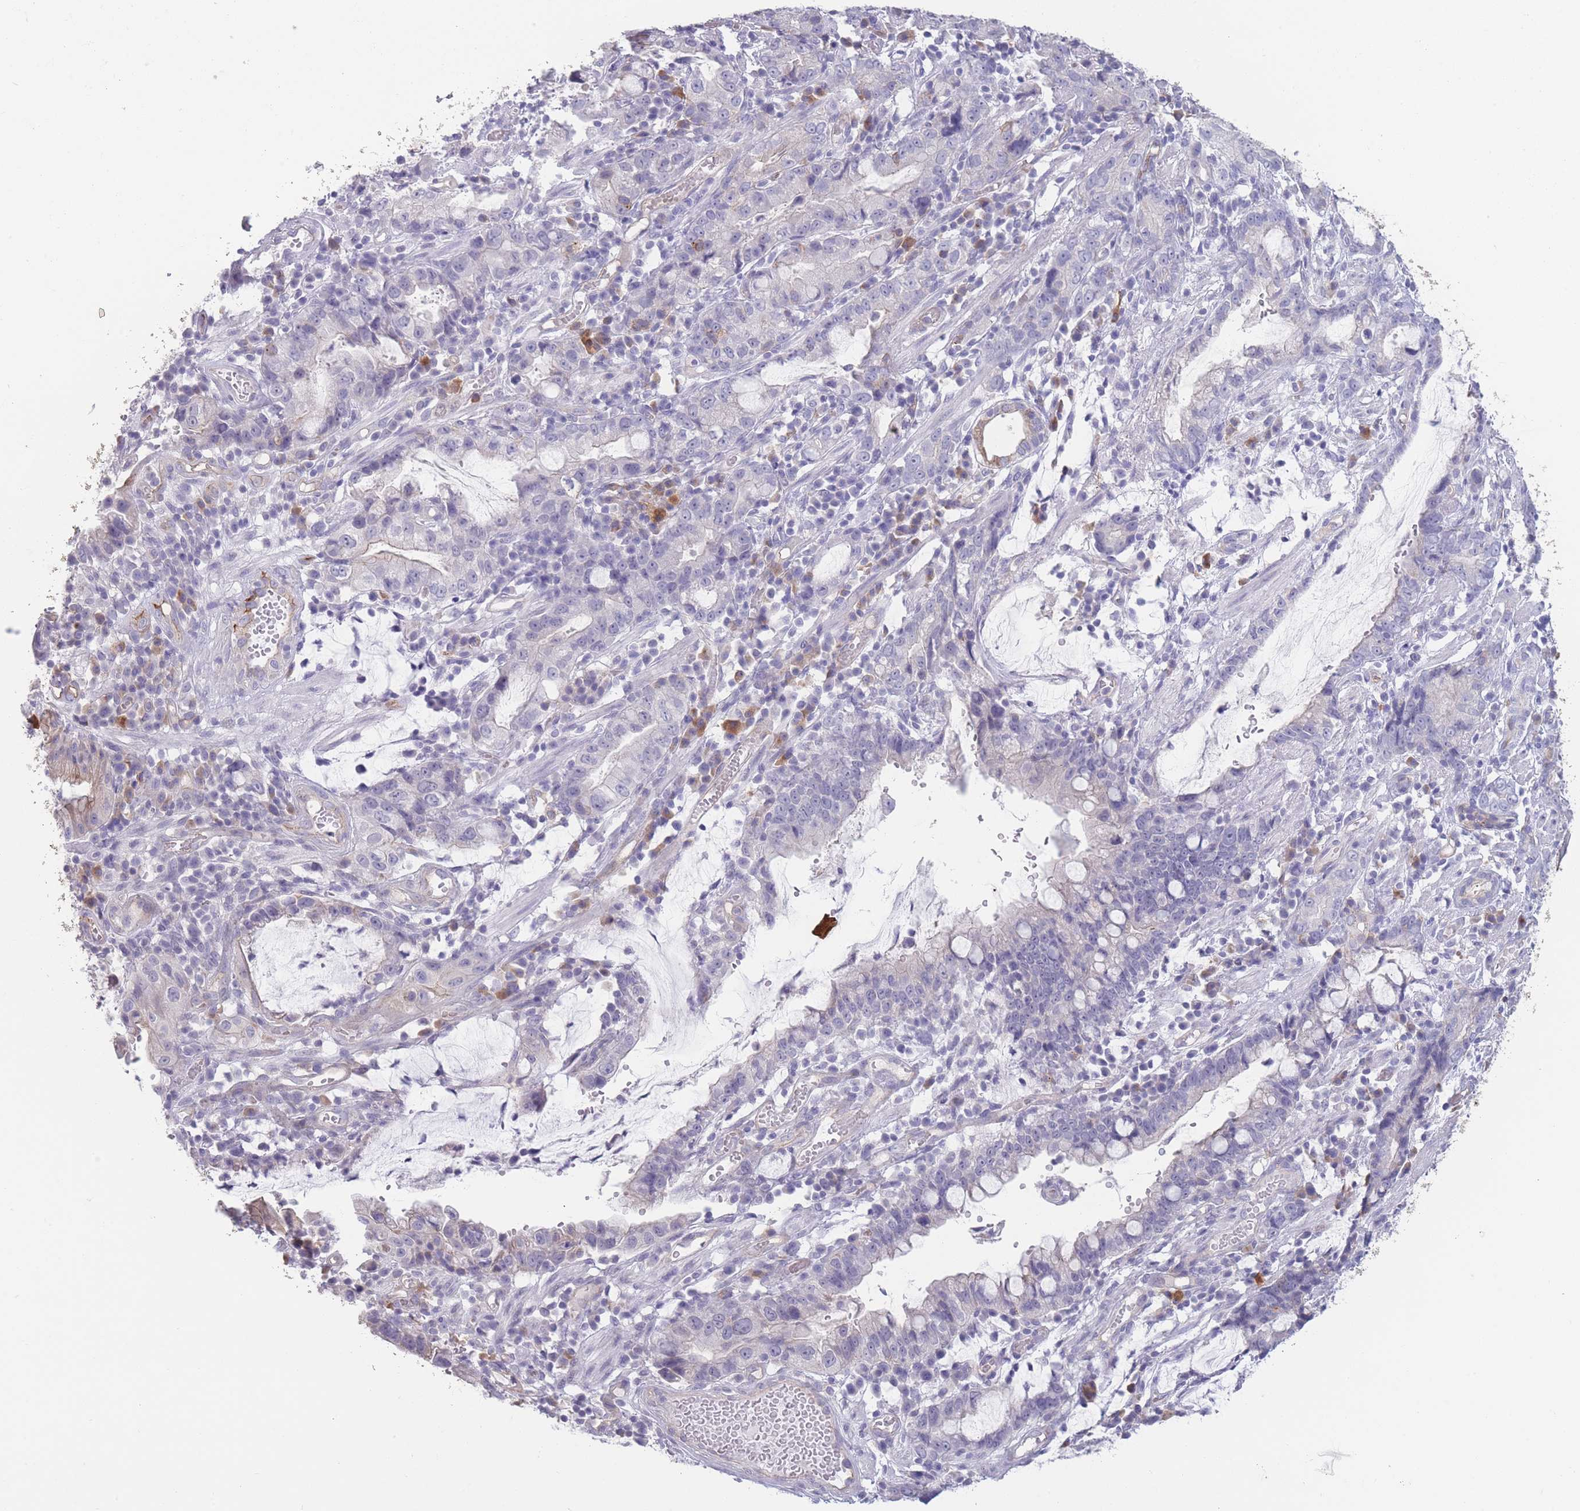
{"staining": {"intensity": "moderate", "quantity": "<25%", "location": "cytoplasmic/membranous"}, "tissue": "stomach cancer", "cell_type": "Tumor cells", "image_type": "cancer", "snomed": [{"axis": "morphology", "description": "Adenocarcinoma, NOS"}, {"axis": "topography", "description": "Stomach"}], "caption": "Protein expression analysis of stomach cancer (adenocarcinoma) reveals moderate cytoplasmic/membranous positivity in about <25% of tumor cells.", "gene": "DCANP1", "patient": {"sex": "male", "age": 55}}